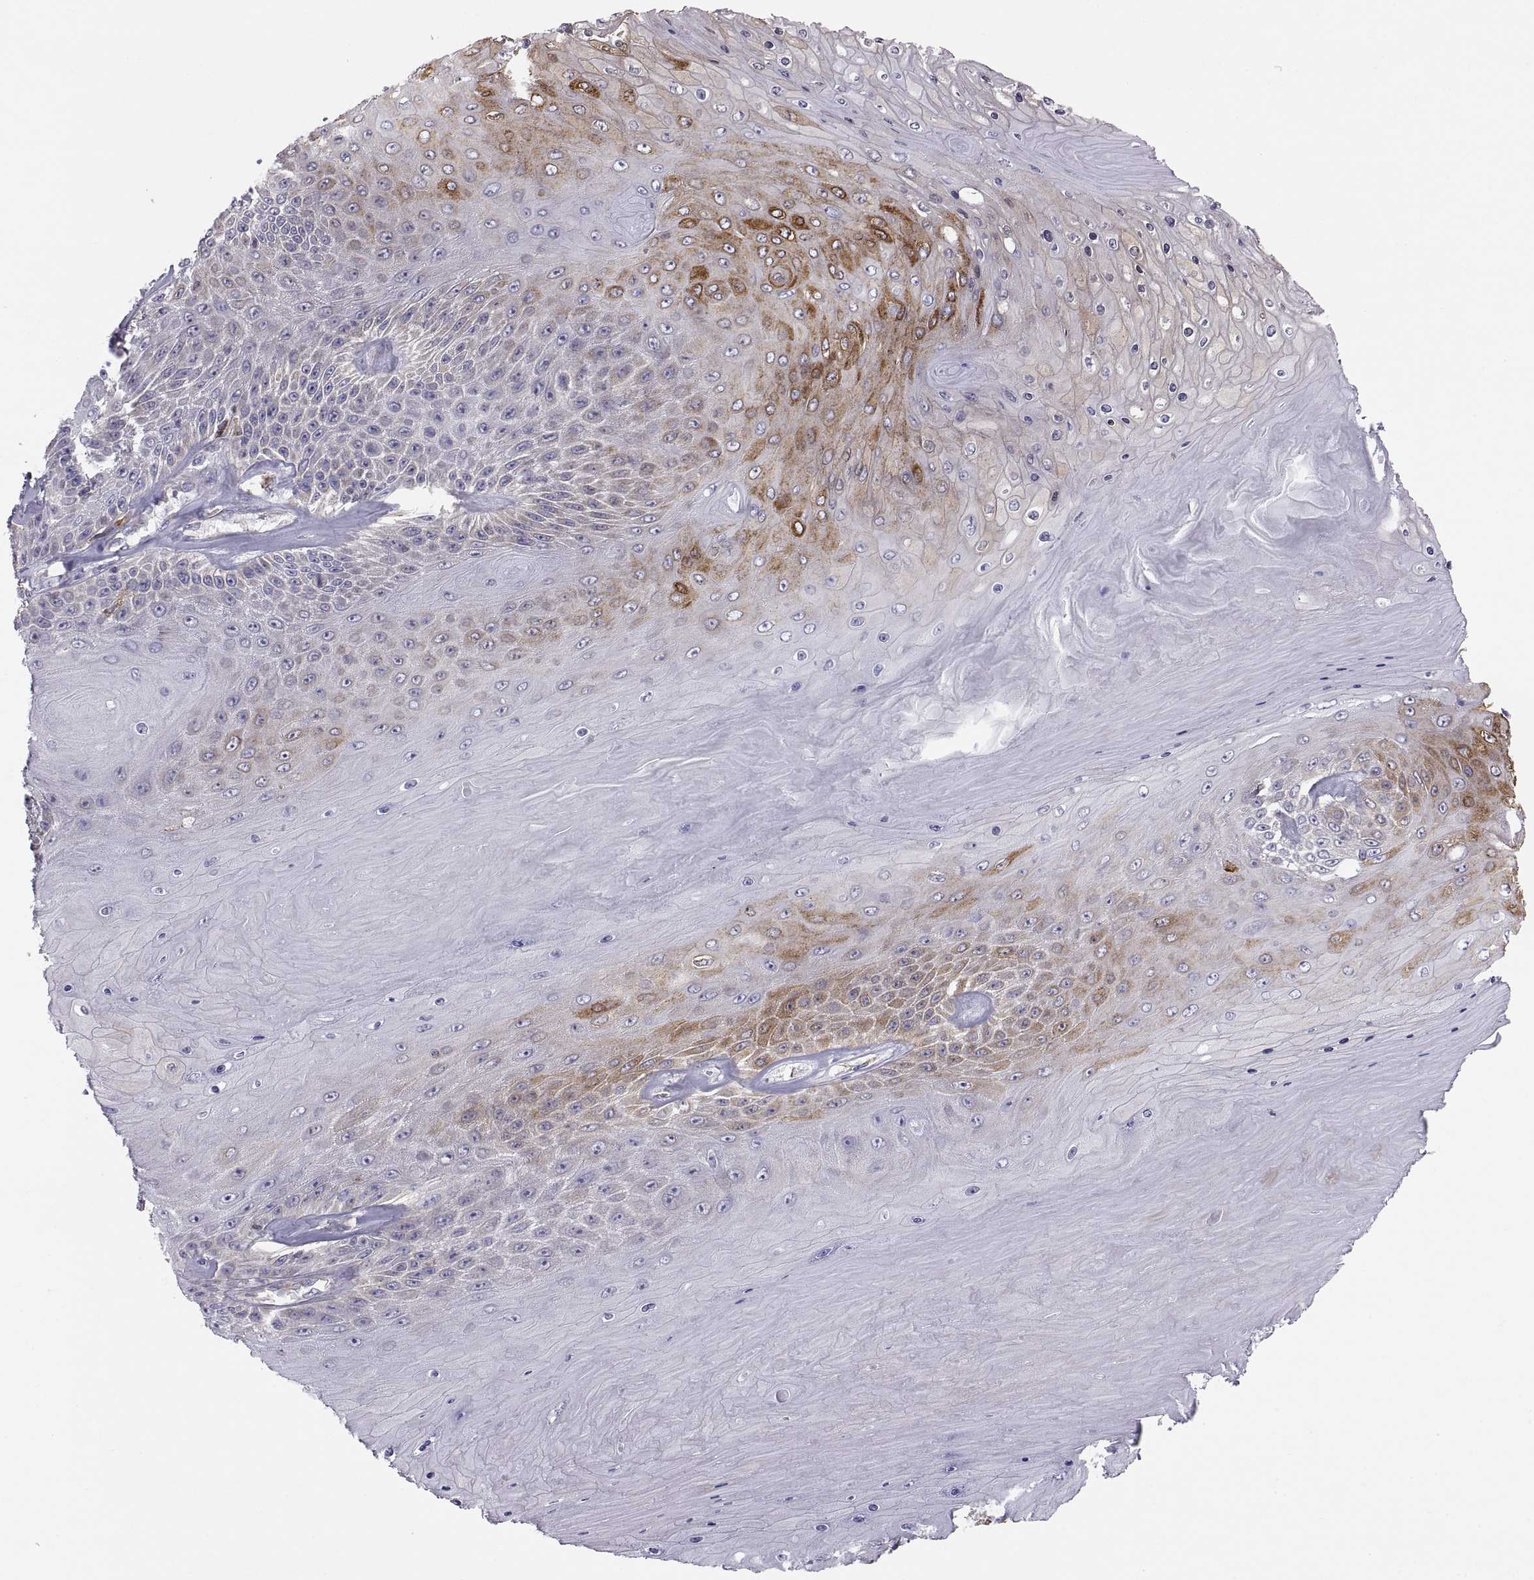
{"staining": {"intensity": "strong", "quantity": "<25%", "location": "cytoplasmic/membranous"}, "tissue": "skin cancer", "cell_type": "Tumor cells", "image_type": "cancer", "snomed": [{"axis": "morphology", "description": "Squamous cell carcinoma, NOS"}, {"axis": "topography", "description": "Skin"}], "caption": "Immunohistochemical staining of human skin cancer (squamous cell carcinoma) demonstrates medium levels of strong cytoplasmic/membranous protein positivity in about <25% of tumor cells. Ihc stains the protein in brown and the nuclei are stained blue.", "gene": "ERO1A", "patient": {"sex": "male", "age": 62}}